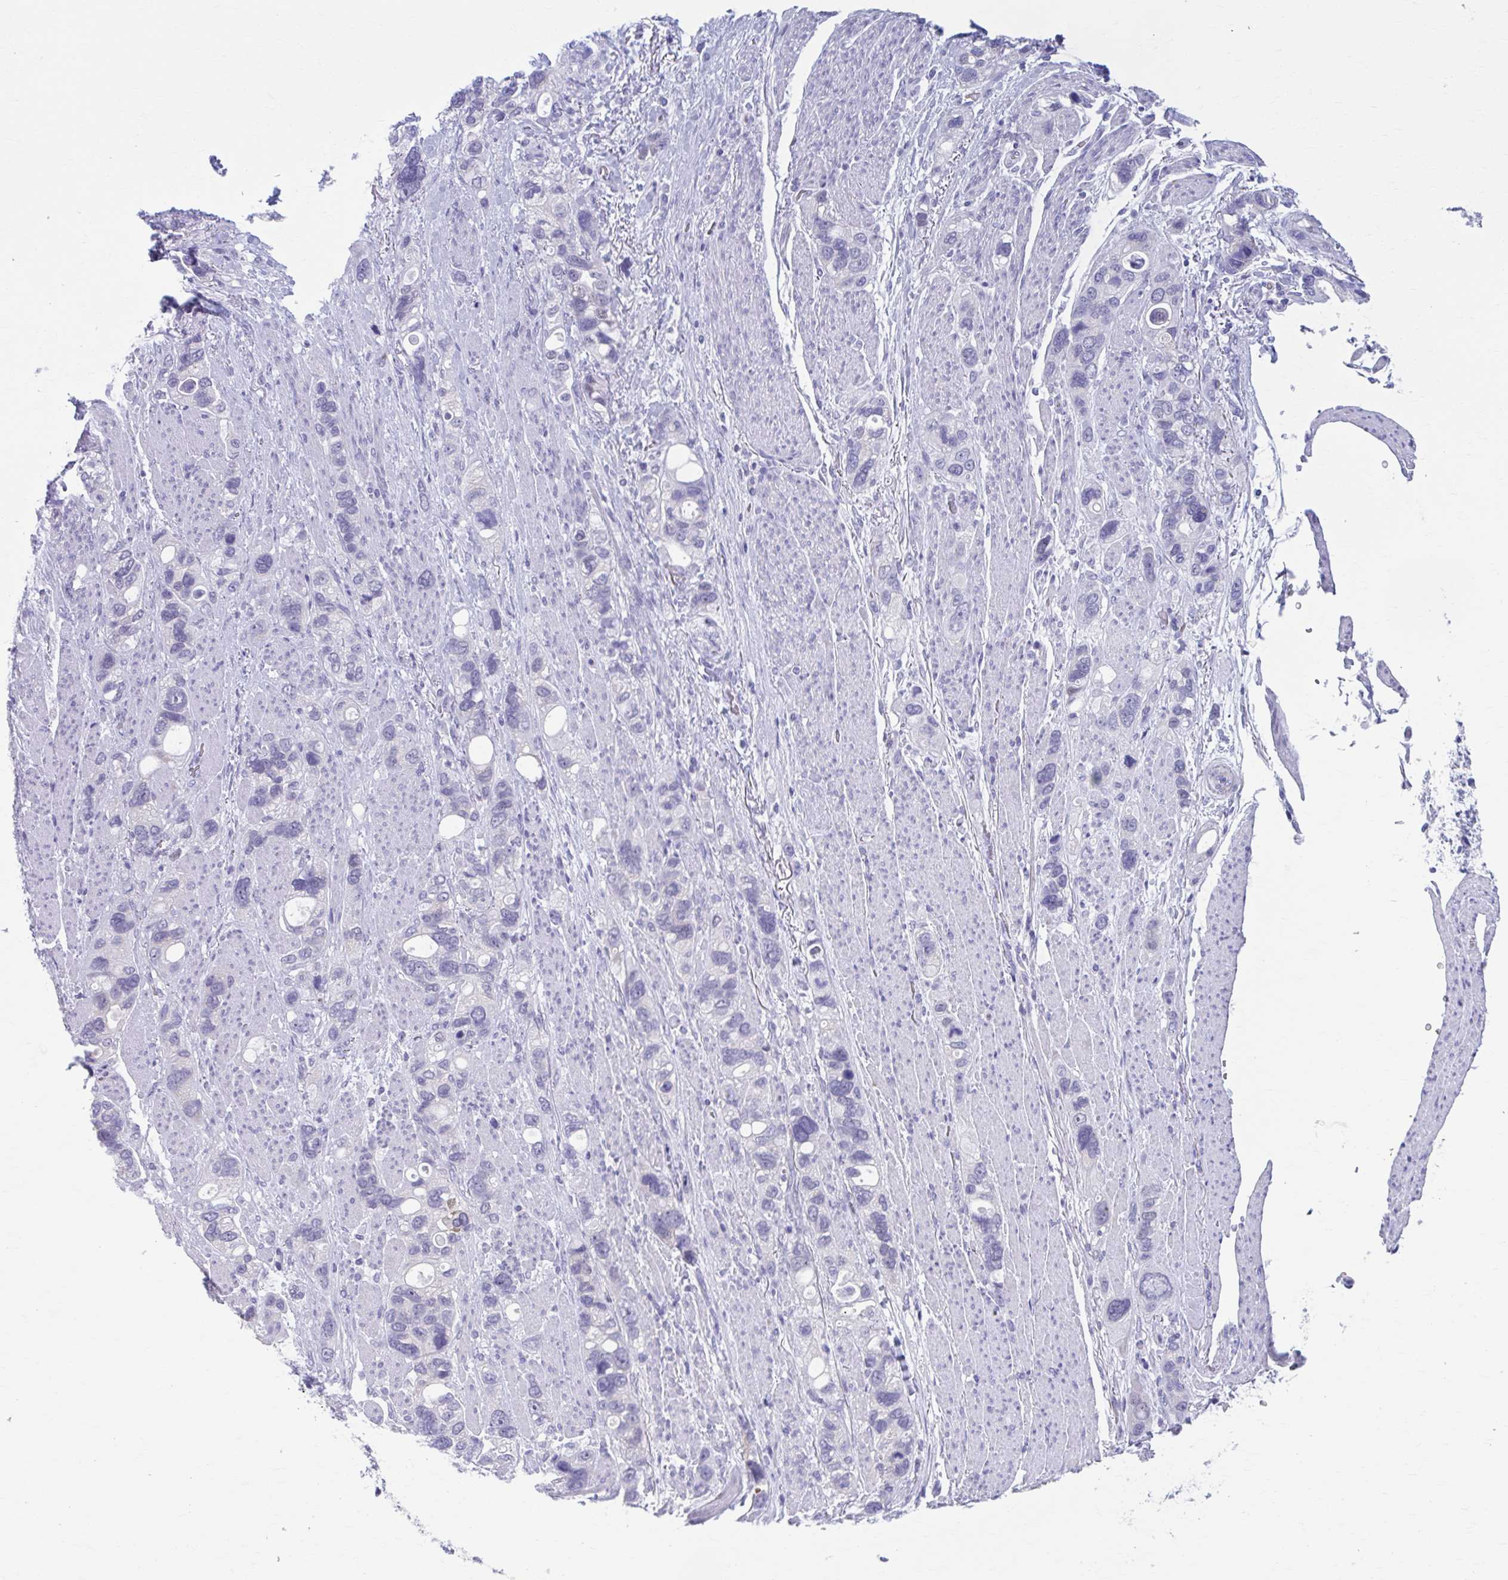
{"staining": {"intensity": "negative", "quantity": "none", "location": "none"}, "tissue": "stomach cancer", "cell_type": "Tumor cells", "image_type": "cancer", "snomed": [{"axis": "morphology", "description": "Adenocarcinoma, NOS"}, {"axis": "topography", "description": "Stomach, upper"}], "caption": "Tumor cells are negative for brown protein staining in stomach cancer (adenocarcinoma). (Stains: DAB (3,3'-diaminobenzidine) IHC with hematoxylin counter stain, Microscopy: brightfield microscopy at high magnification).", "gene": "CCDC105", "patient": {"sex": "female", "age": 81}}